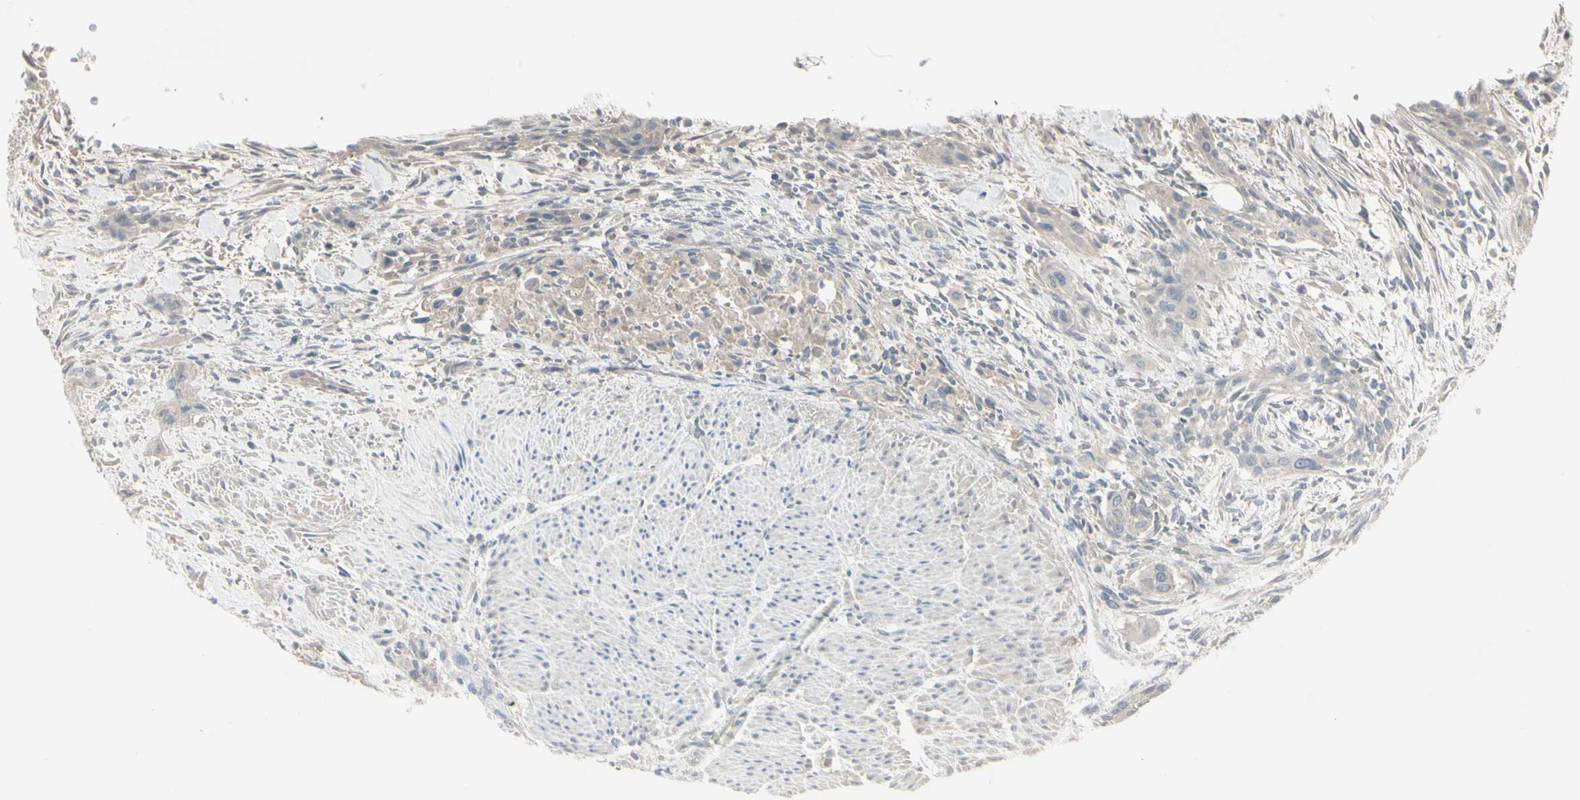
{"staining": {"intensity": "weak", "quantity": ">75%", "location": "cytoplasmic/membranous"}, "tissue": "urothelial cancer", "cell_type": "Tumor cells", "image_type": "cancer", "snomed": [{"axis": "morphology", "description": "Urothelial carcinoma, High grade"}, {"axis": "topography", "description": "Urinary bladder"}], "caption": "The photomicrograph exhibits staining of urothelial carcinoma (high-grade), revealing weak cytoplasmic/membranous protein expression (brown color) within tumor cells.", "gene": "PIAS4", "patient": {"sex": "male", "age": 35}}